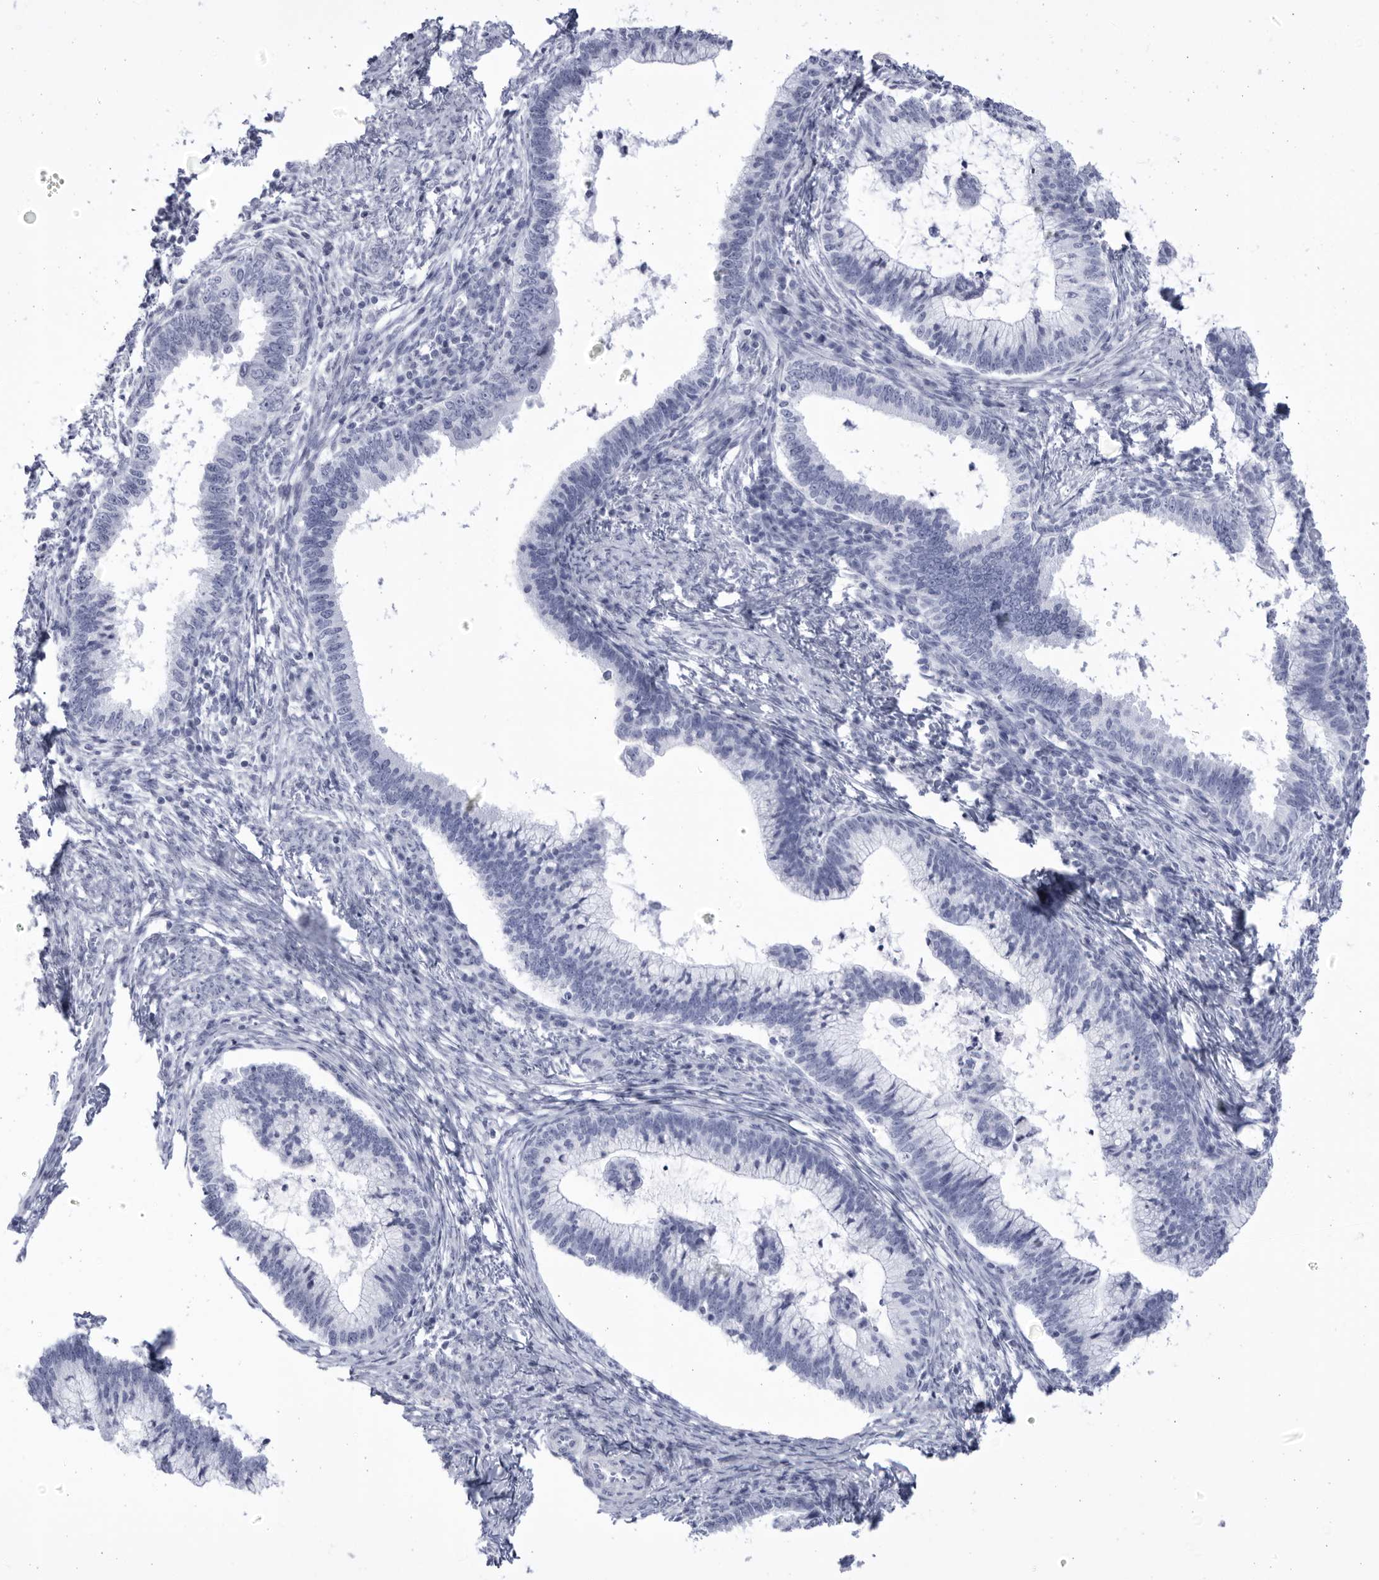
{"staining": {"intensity": "negative", "quantity": "none", "location": "none"}, "tissue": "cervical cancer", "cell_type": "Tumor cells", "image_type": "cancer", "snomed": [{"axis": "morphology", "description": "Adenocarcinoma, NOS"}, {"axis": "topography", "description": "Cervix"}], "caption": "This is an IHC photomicrograph of human cervical adenocarcinoma. There is no expression in tumor cells.", "gene": "CCDC181", "patient": {"sex": "female", "age": 36}}